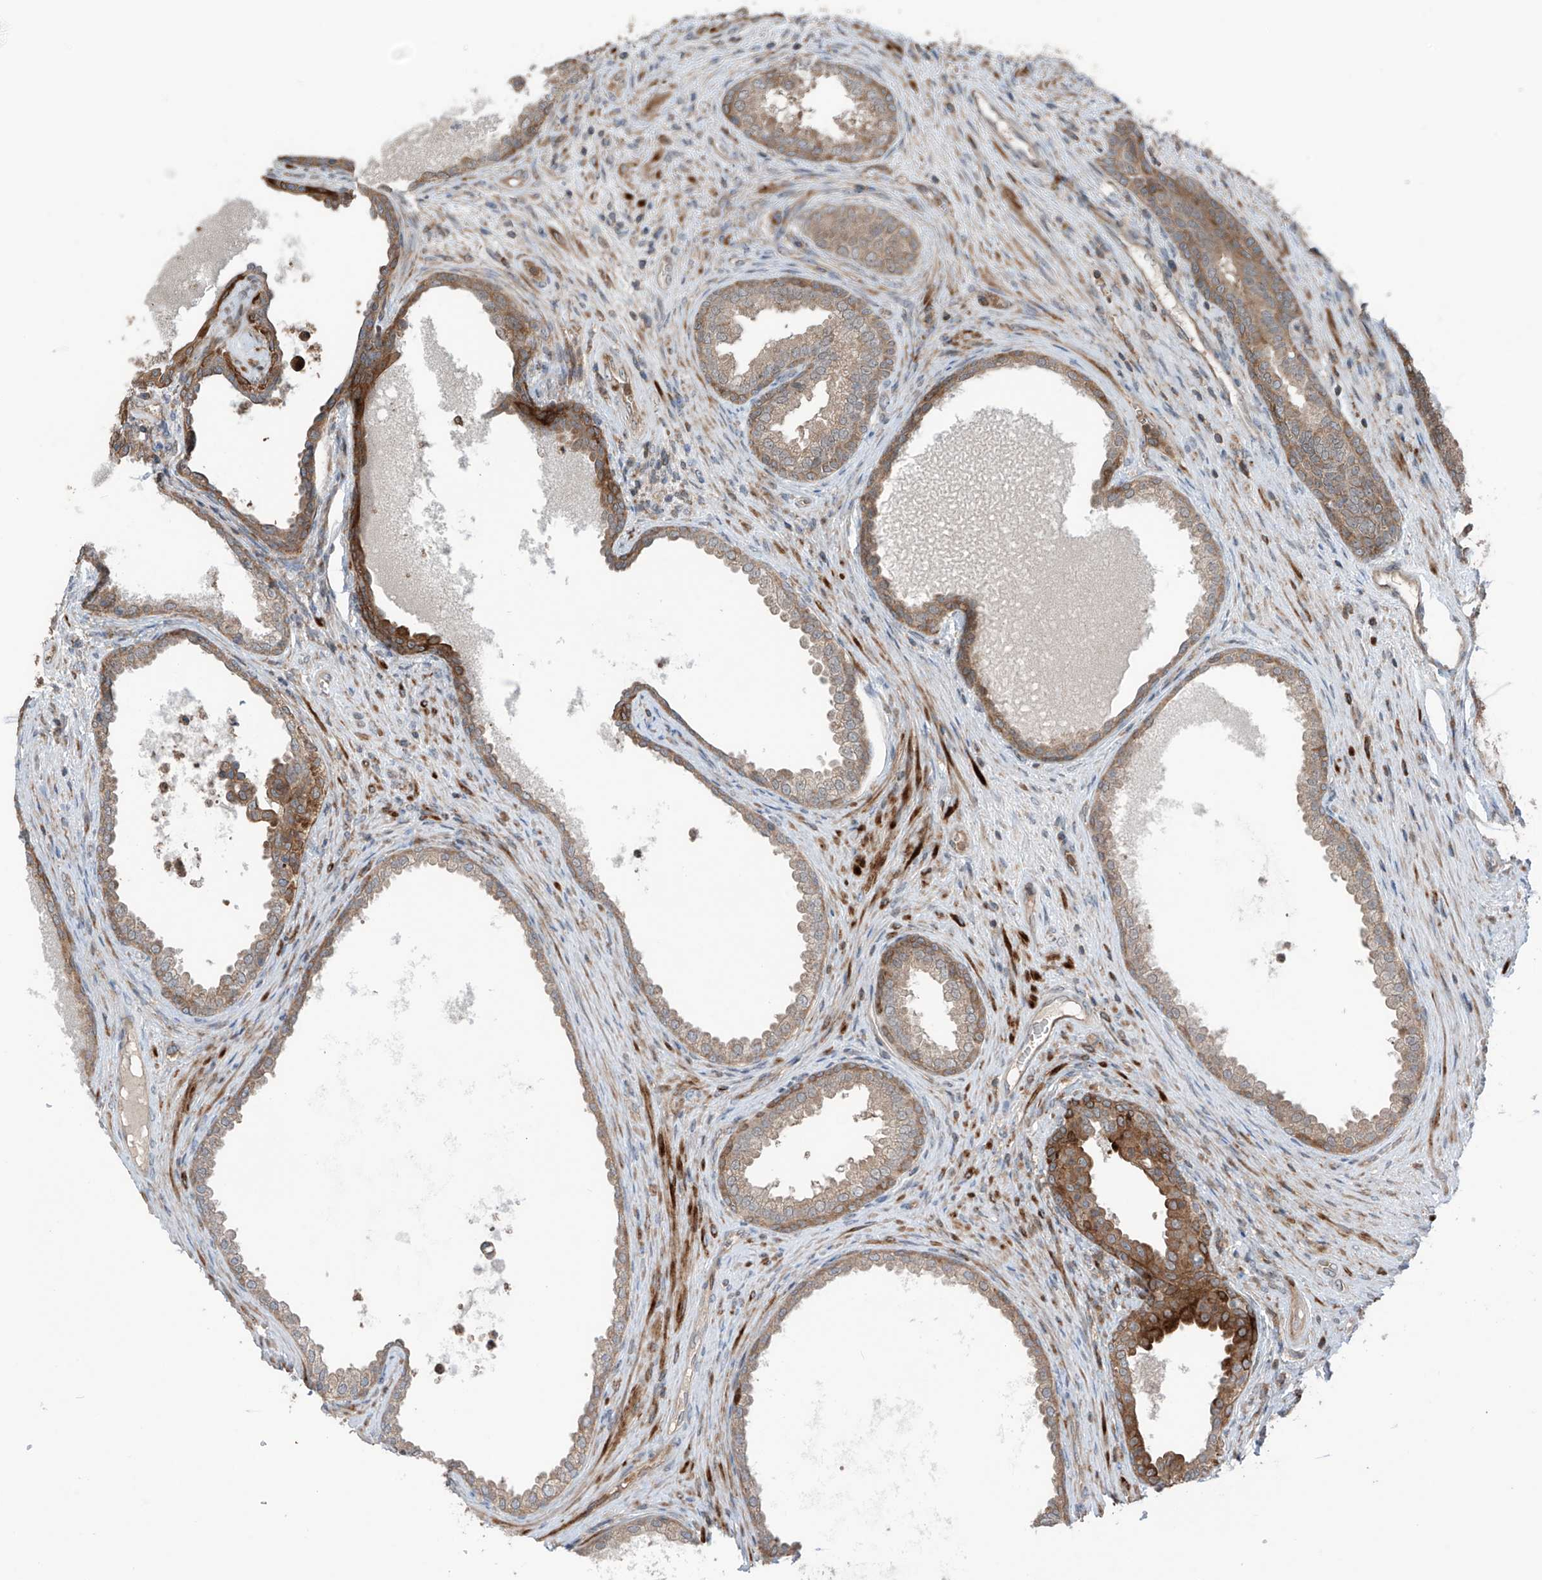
{"staining": {"intensity": "moderate", "quantity": ">75%", "location": "cytoplasmic/membranous"}, "tissue": "prostate", "cell_type": "Glandular cells", "image_type": "normal", "snomed": [{"axis": "morphology", "description": "Normal tissue, NOS"}, {"axis": "topography", "description": "Prostate"}], "caption": "Moderate cytoplasmic/membranous positivity for a protein is seen in about >75% of glandular cells of normal prostate using immunohistochemistry.", "gene": "SAMD3", "patient": {"sex": "male", "age": 76}}